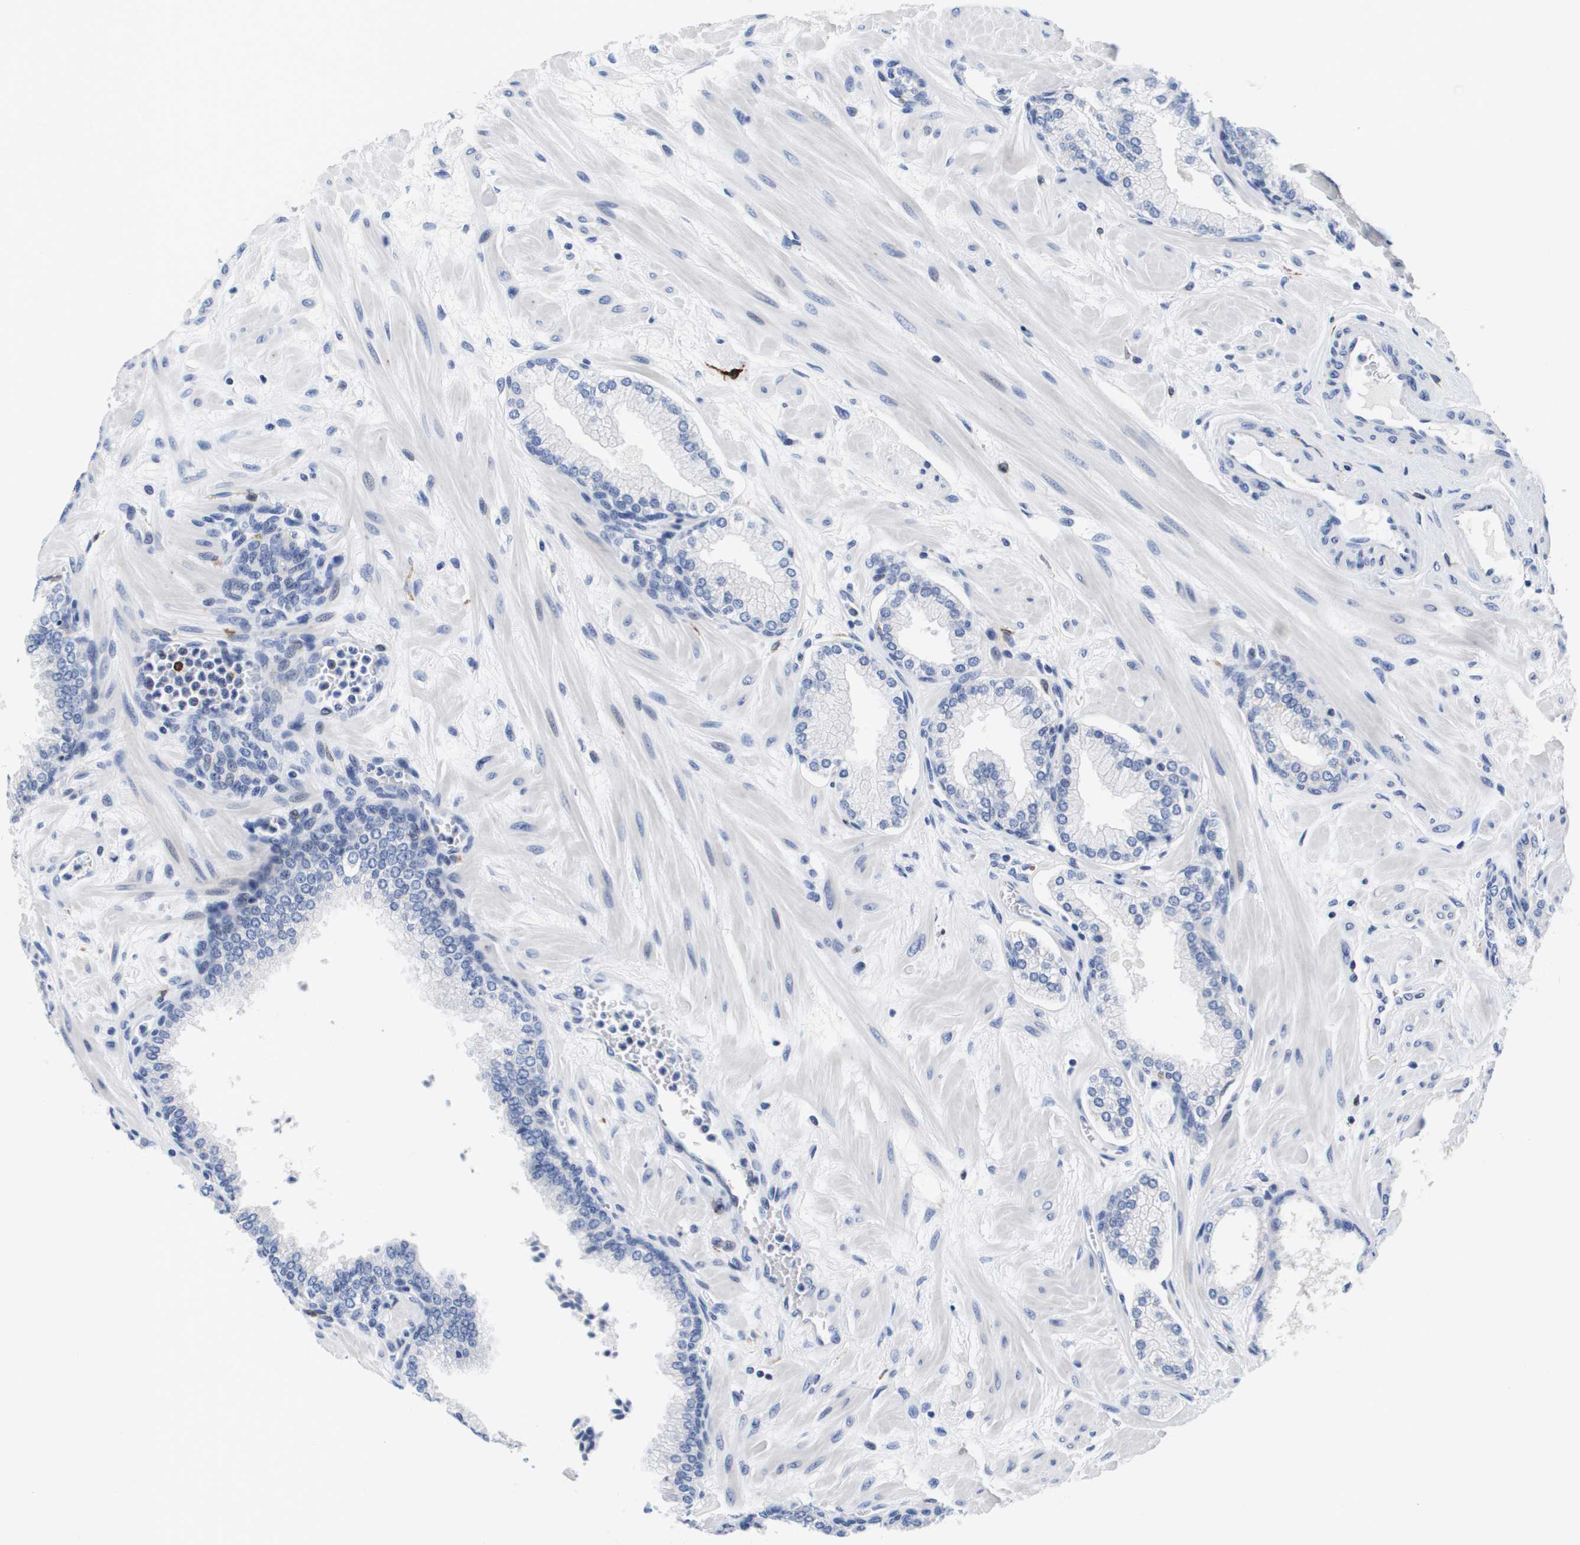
{"staining": {"intensity": "negative", "quantity": "none", "location": "none"}, "tissue": "prostate", "cell_type": "Glandular cells", "image_type": "normal", "snomed": [{"axis": "morphology", "description": "Normal tissue, NOS"}, {"axis": "morphology", "description": "Urothelial carcinoma, Low grade"}, {"axis": "topography", "description": "Urinary bladder"}, {"axis": "topography", "description": "Prostate"}], "caption": "Protein analysis of unremarkable prostate displays no significant staining in glandular cells.", "gene": "HMOX1", "patient": {"sex": "male", "age": 60}}